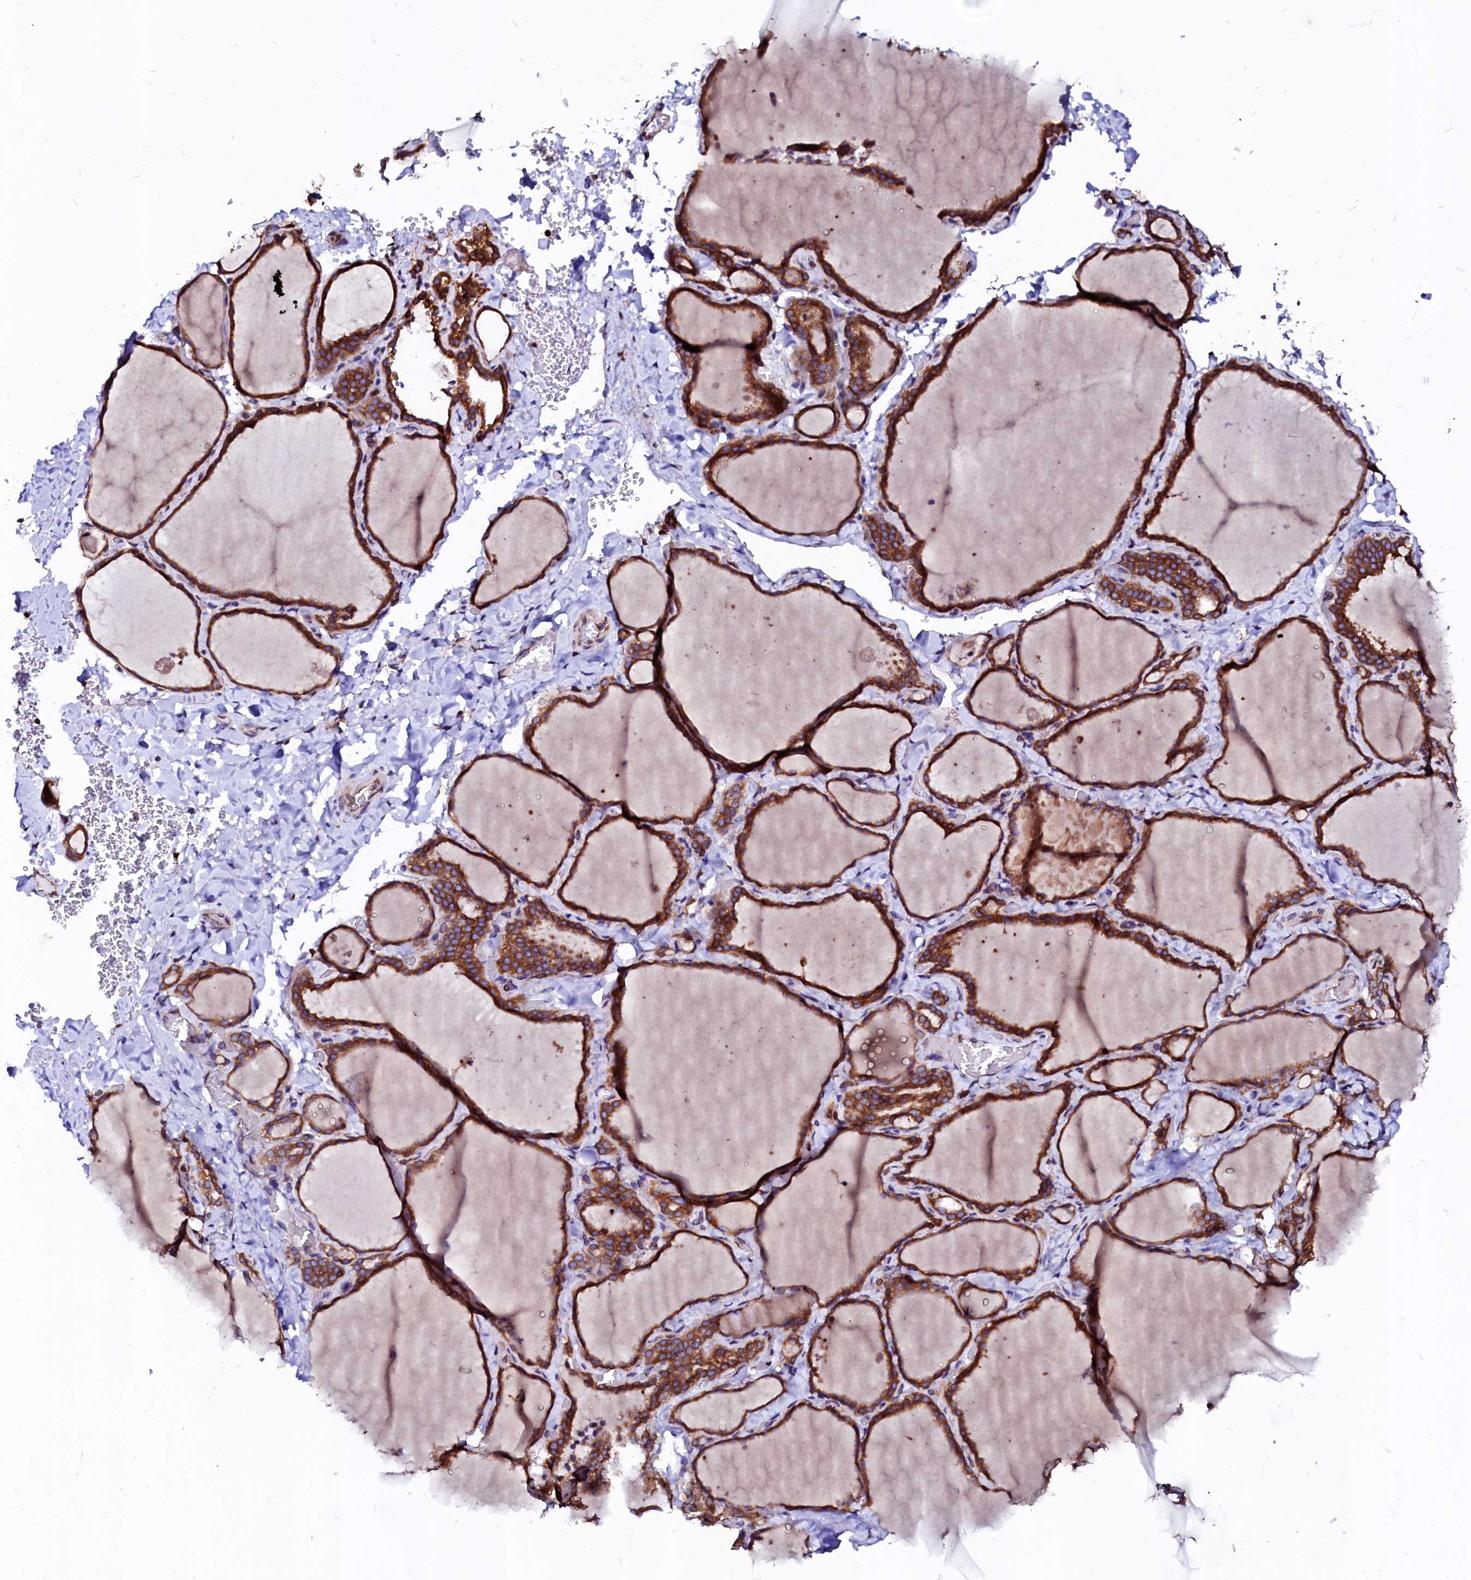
{"staining": {"intensity": "strong", "quantity": ">75%", "location": "cytoplasmic/membranous"}, "tissue": "thyroid gland", "cell_type": "Glandular cells", "image_type": "normal", "snomed": [{"axis": "morphology", "description": "Normal tissue, NOS"}, {"axis": "topography", "description": "Thyroid gland"}], "caption": "Strong cytoplasmic/membranous staining for a protein is appreciated in about >75% of glandular cells of normal thyroid gland using immunohistochemistry (IHC).", "gene": "DERL1", "patient": {"sex": "female", "age": 22}}